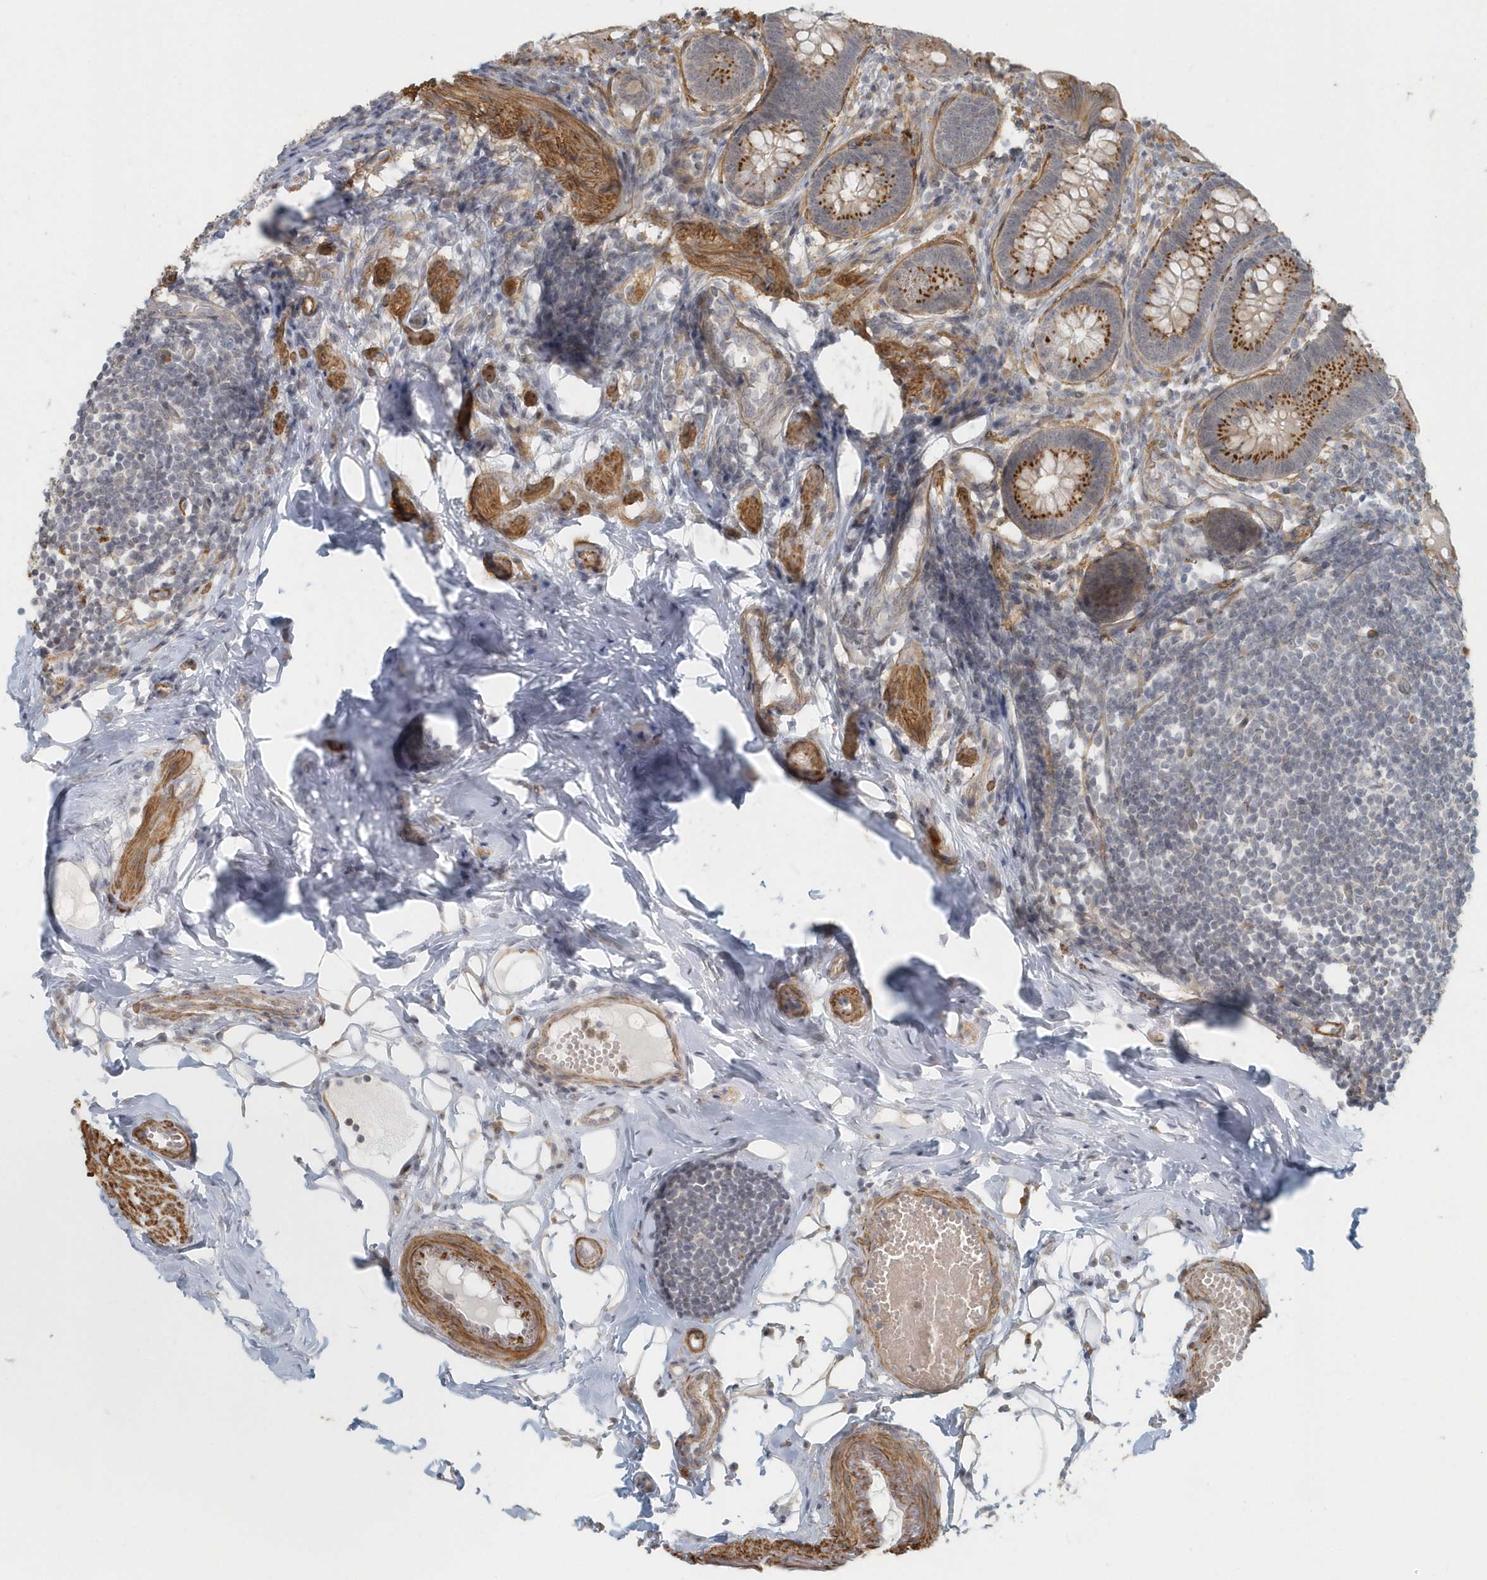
{"staining": {"intensity": "strong", "quantity": ">75%", "location": "cytoplasmic/membranous"}, "tissue": "appendix", "cell_type": "Glandular cells", "image_type": "normal", "snomed": [{"axis": "morphology", "description": "Normal tissue, NOS"}, {"axis": "topography", "description": "Appendix"}], "caption": "Approximately >75% of glandular cells in unremarkable appendix demonstrate strong cytoplasmic/membranous protein staining as visualized by brown immunohistochemical staining.", "gene": "NAPB", "patient": {"sex": "female", "age": 62}}